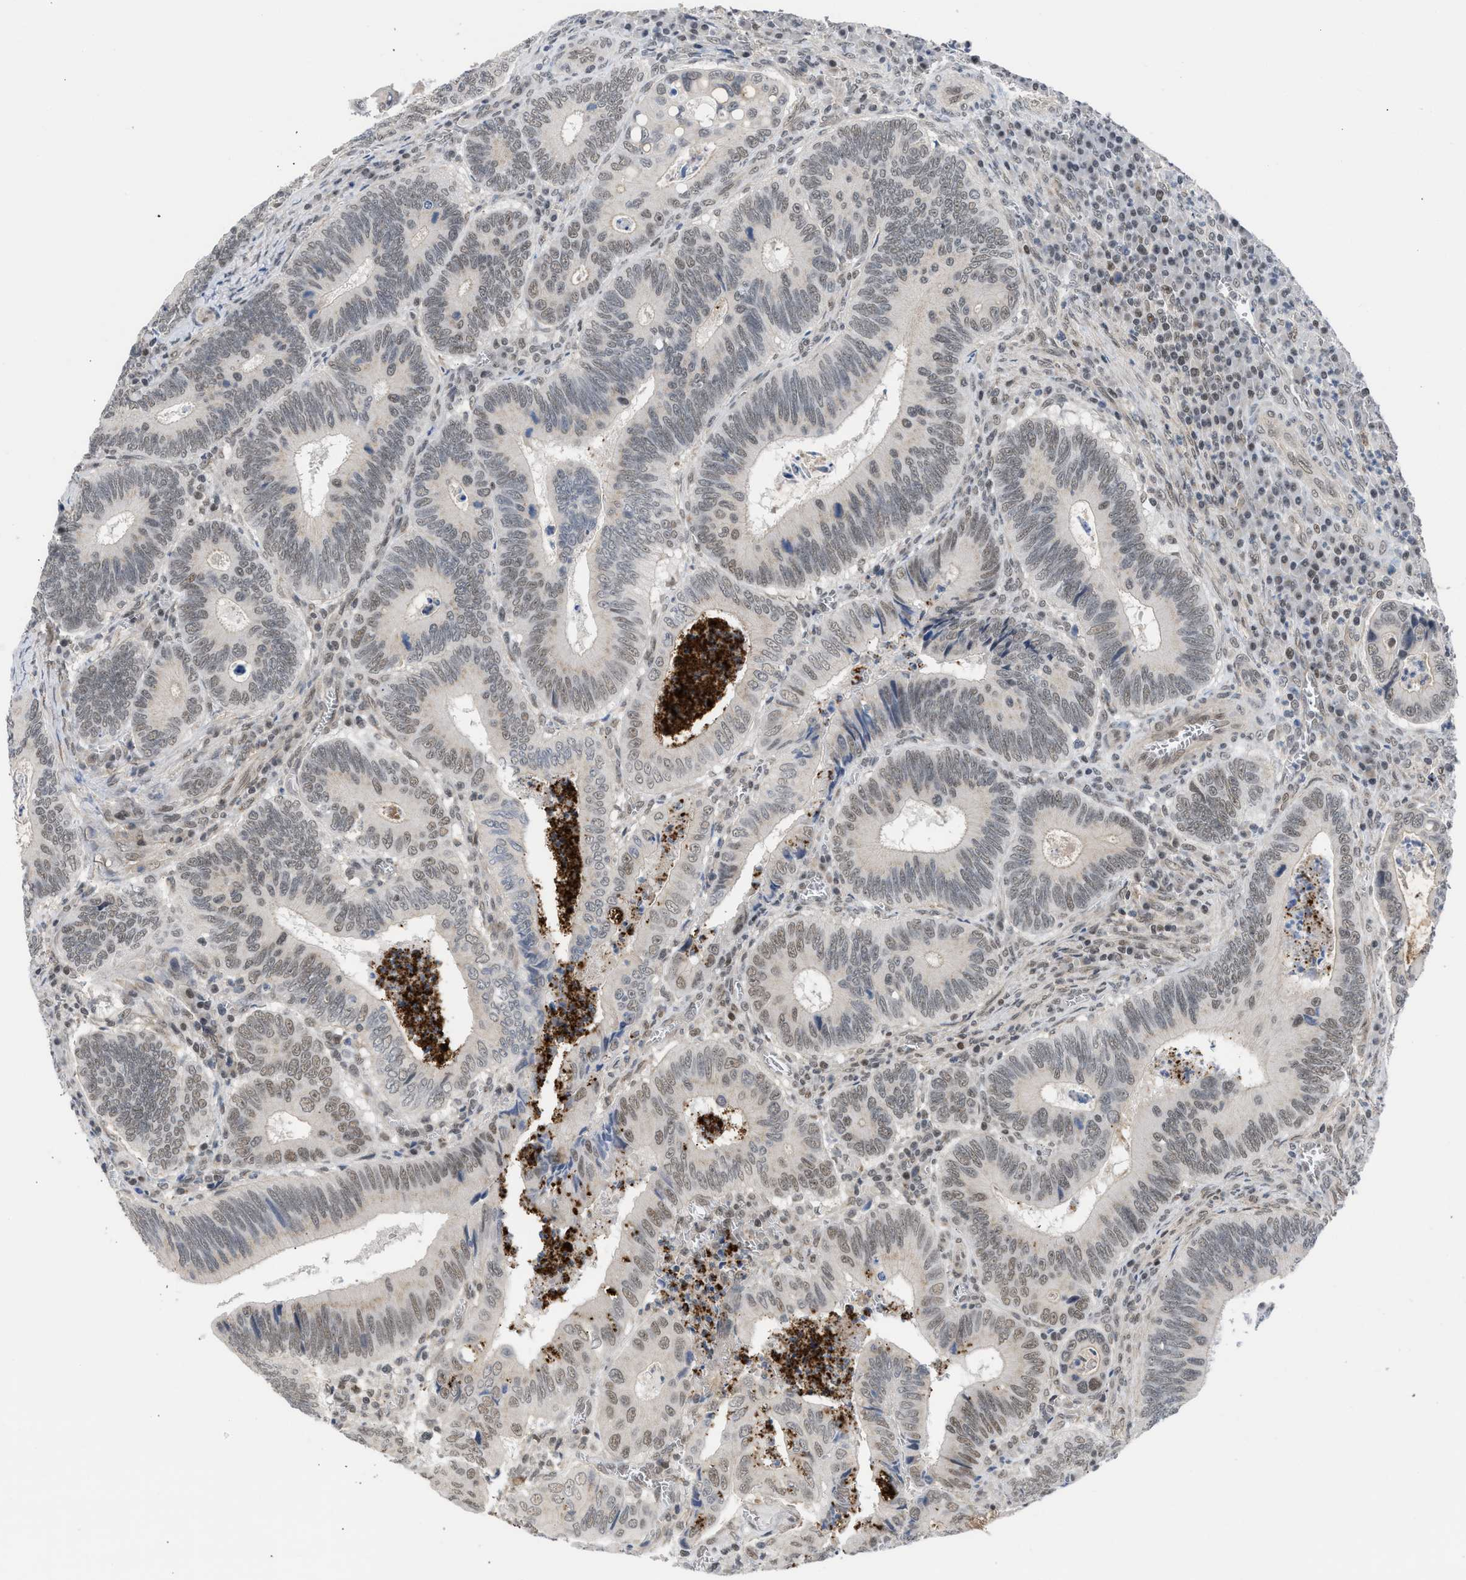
{"staining": {"intensity": "weak", "quantity": ">75%", "location": "nuclear"}, "tissue": "colorectal cancer", "cell_type": "Tumor cells", "image_type": "cancer", "snomed": [{"axis": "morphology", "description": "Inflammation, NOS"}, {"axis": "morphology", "description": "Adenocarcinoma, NOS"}, {"axis": "topography", "description": "Colon"}], "caption": "A micrograph of human colorectal cancer (adenocarcinoma) stained for a protein displays weak nuclear brown staining in tumor cells. (DAB = brown stain, brightfield microscopy at high magnification).", "gene": "TERF2IP", "patient": {"sex": "male", "age": 72}}